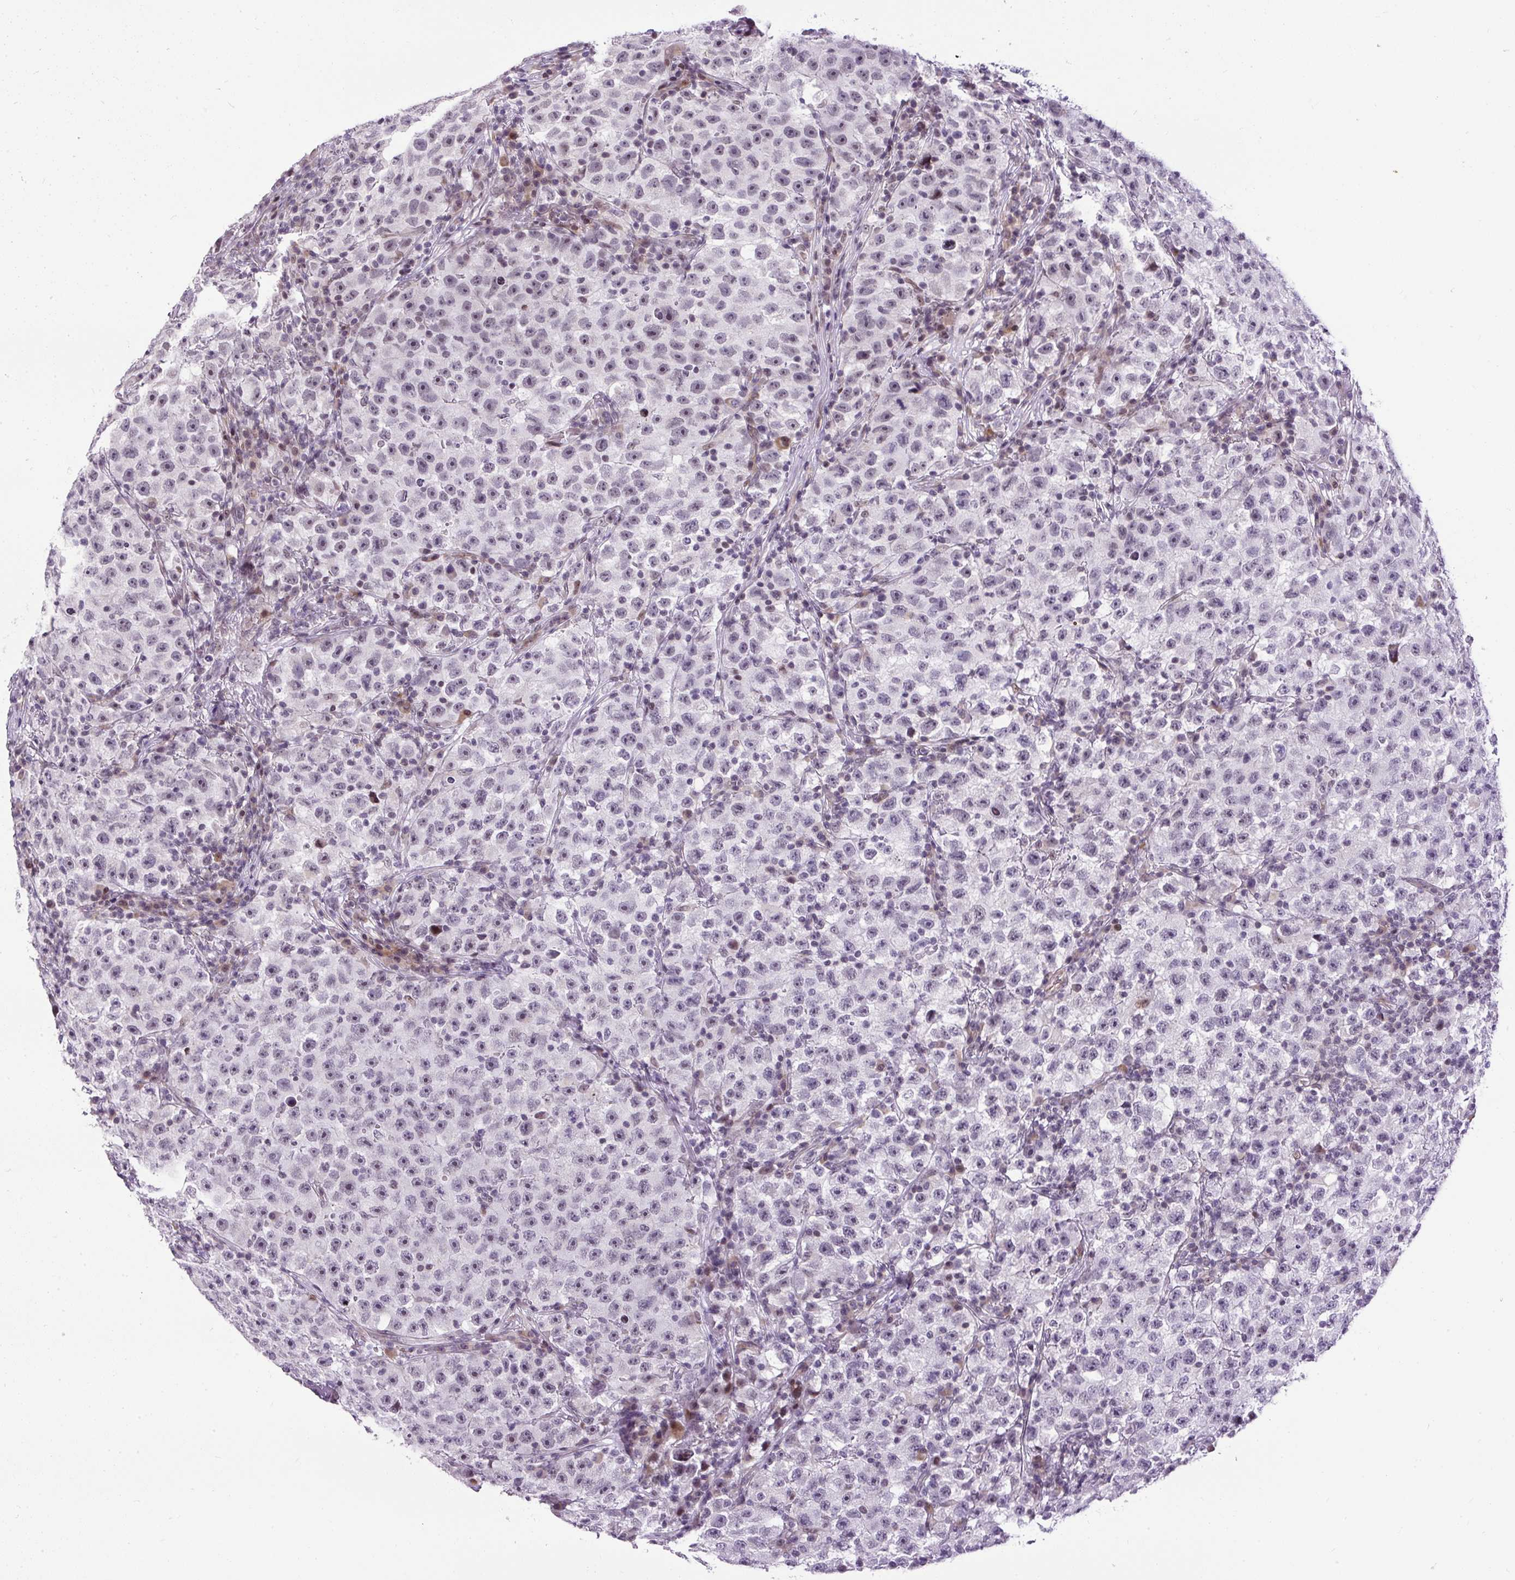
{"staining": {"intensity": "moderate", "quantity": "<25%", "location": "nuclear"}, "tissue": "testis cancer", "cell_type": "Tumor cells", "image_type": "cancer", "snomed": [{"axis": "morphology", "description": "Seminoma, NOS"}, {"axis": "topography", "description": "Testis"}], "caption": "This micrograph shows testis cancer (seminoma) stained with immunohistochemistry (IHC) to label a protein in brown. The nuclear of tumor cells show moderate positivity for the protein. Nuclei are counter-stained blue.", "gene": "ARHGEF18", "patient": {"sex": "male", "age": 22}}